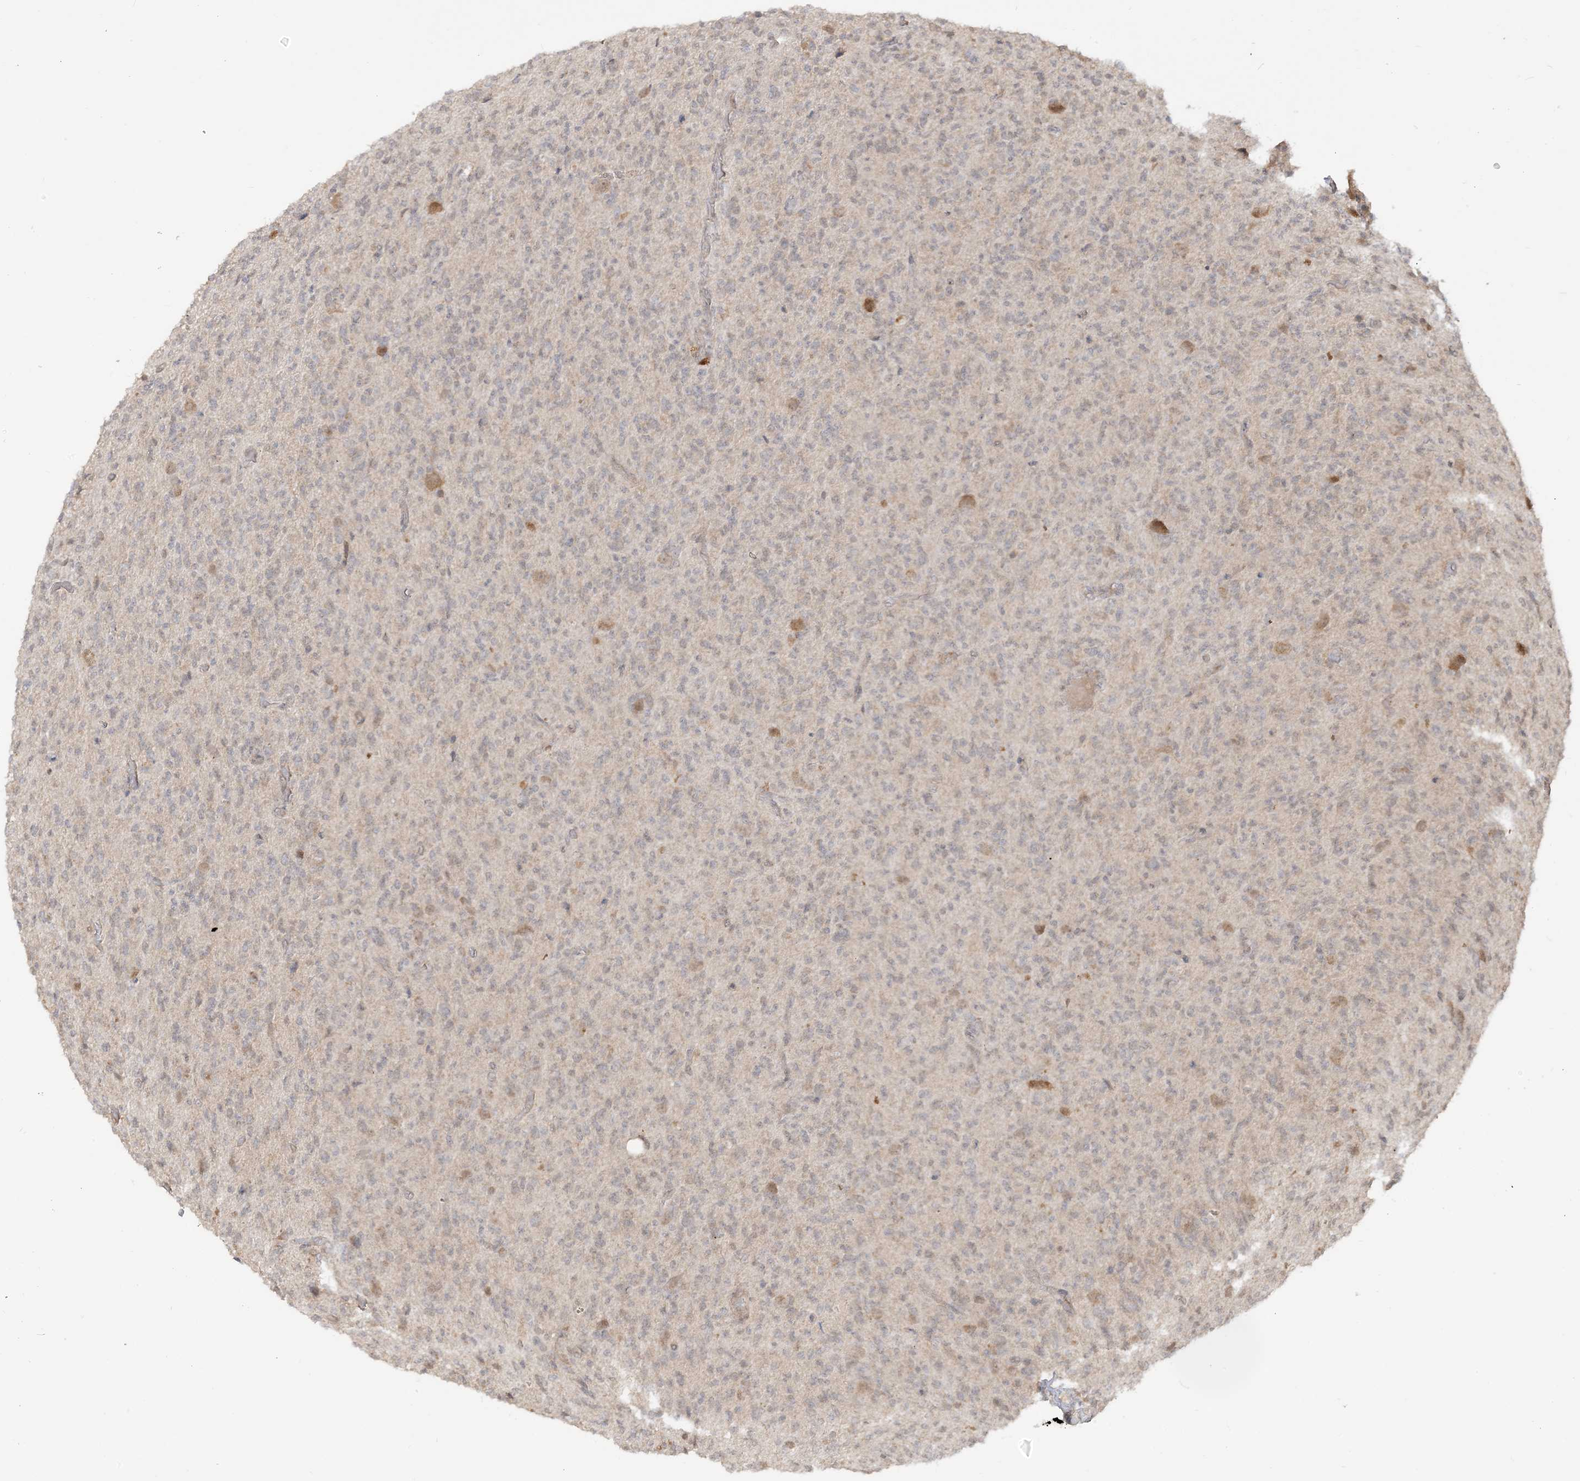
{"staining": {"intensity": "negative", "quantity": "none", "location": "none"}, "tissue": "glioma", "cell_type": "Tumor cells", "image_type": "cancer", "snomed": [{"axis": "morphology", "description": "Glioma, malignant, High grade"}, {"axis": "topography", "description": "Brain"}], "caption": "The photomicrograph reveals no staining of tumor cells in glioma.", "gene": "TBCC", "patient": {"sex": "female", "age": 57}}